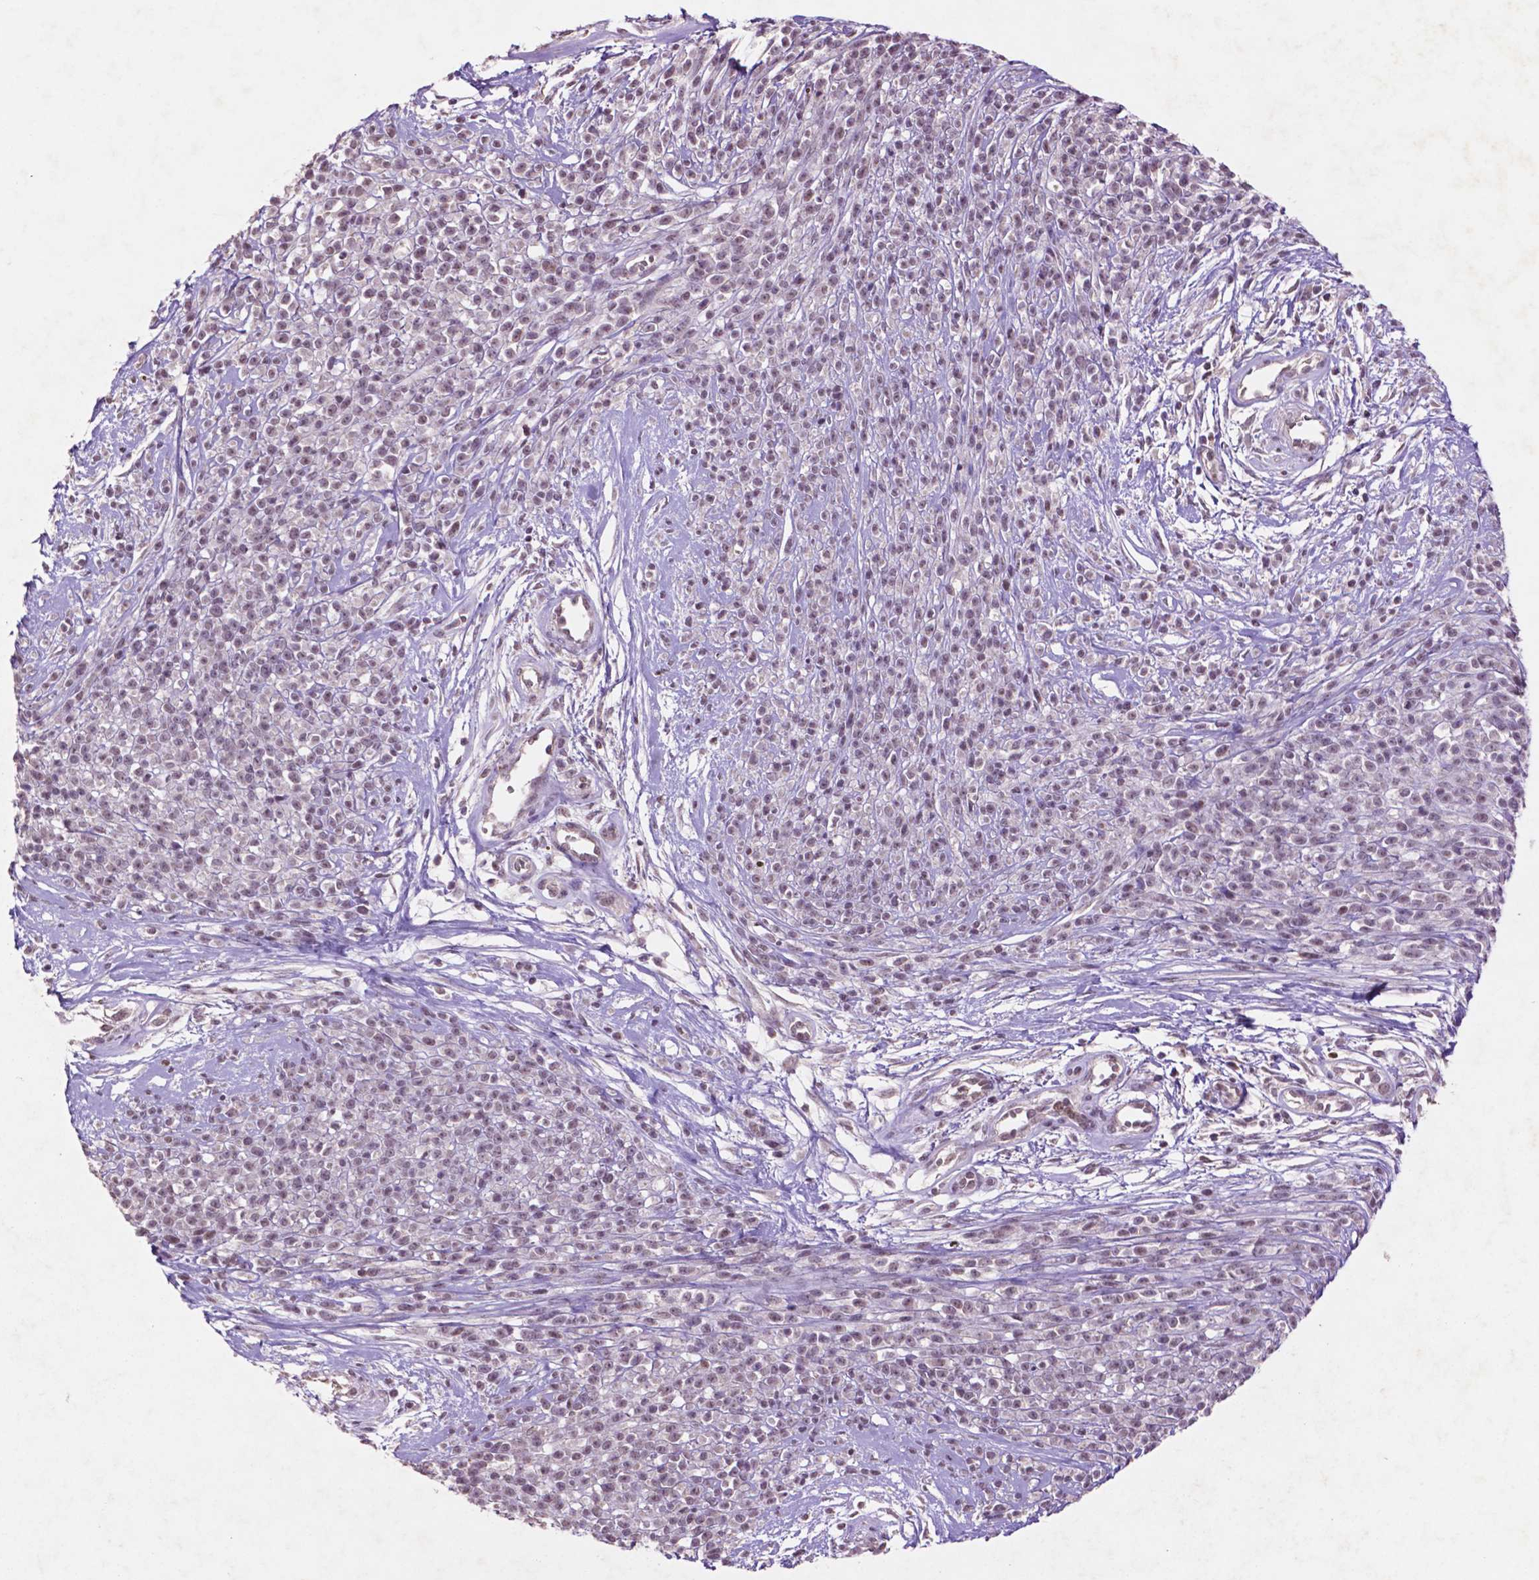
{"staining": {"intensity": "negative", "quantity": "none", "location": "none"}, "tissue": "melanoma", "cell_type": "Tumor cells", "image_type": "cancer", "snomed": [{"axis": "morphology", "description": "Malignant melanoma, NOS"}, {"axis": "topography", "description": "Skin"}, {"axis": "topography", "description": "Skin of trunk"}], "caption": "DAB immunohistochemical staining of melanoma demonstrates no significant staining in tumor cells. (DAB (3,3'-diaminobenzidine) immunohistochemistry visualized using brightfield microscopy, high magnification).", "gene": "GLRX", "patient": {"sex": "male", "age": 74}}